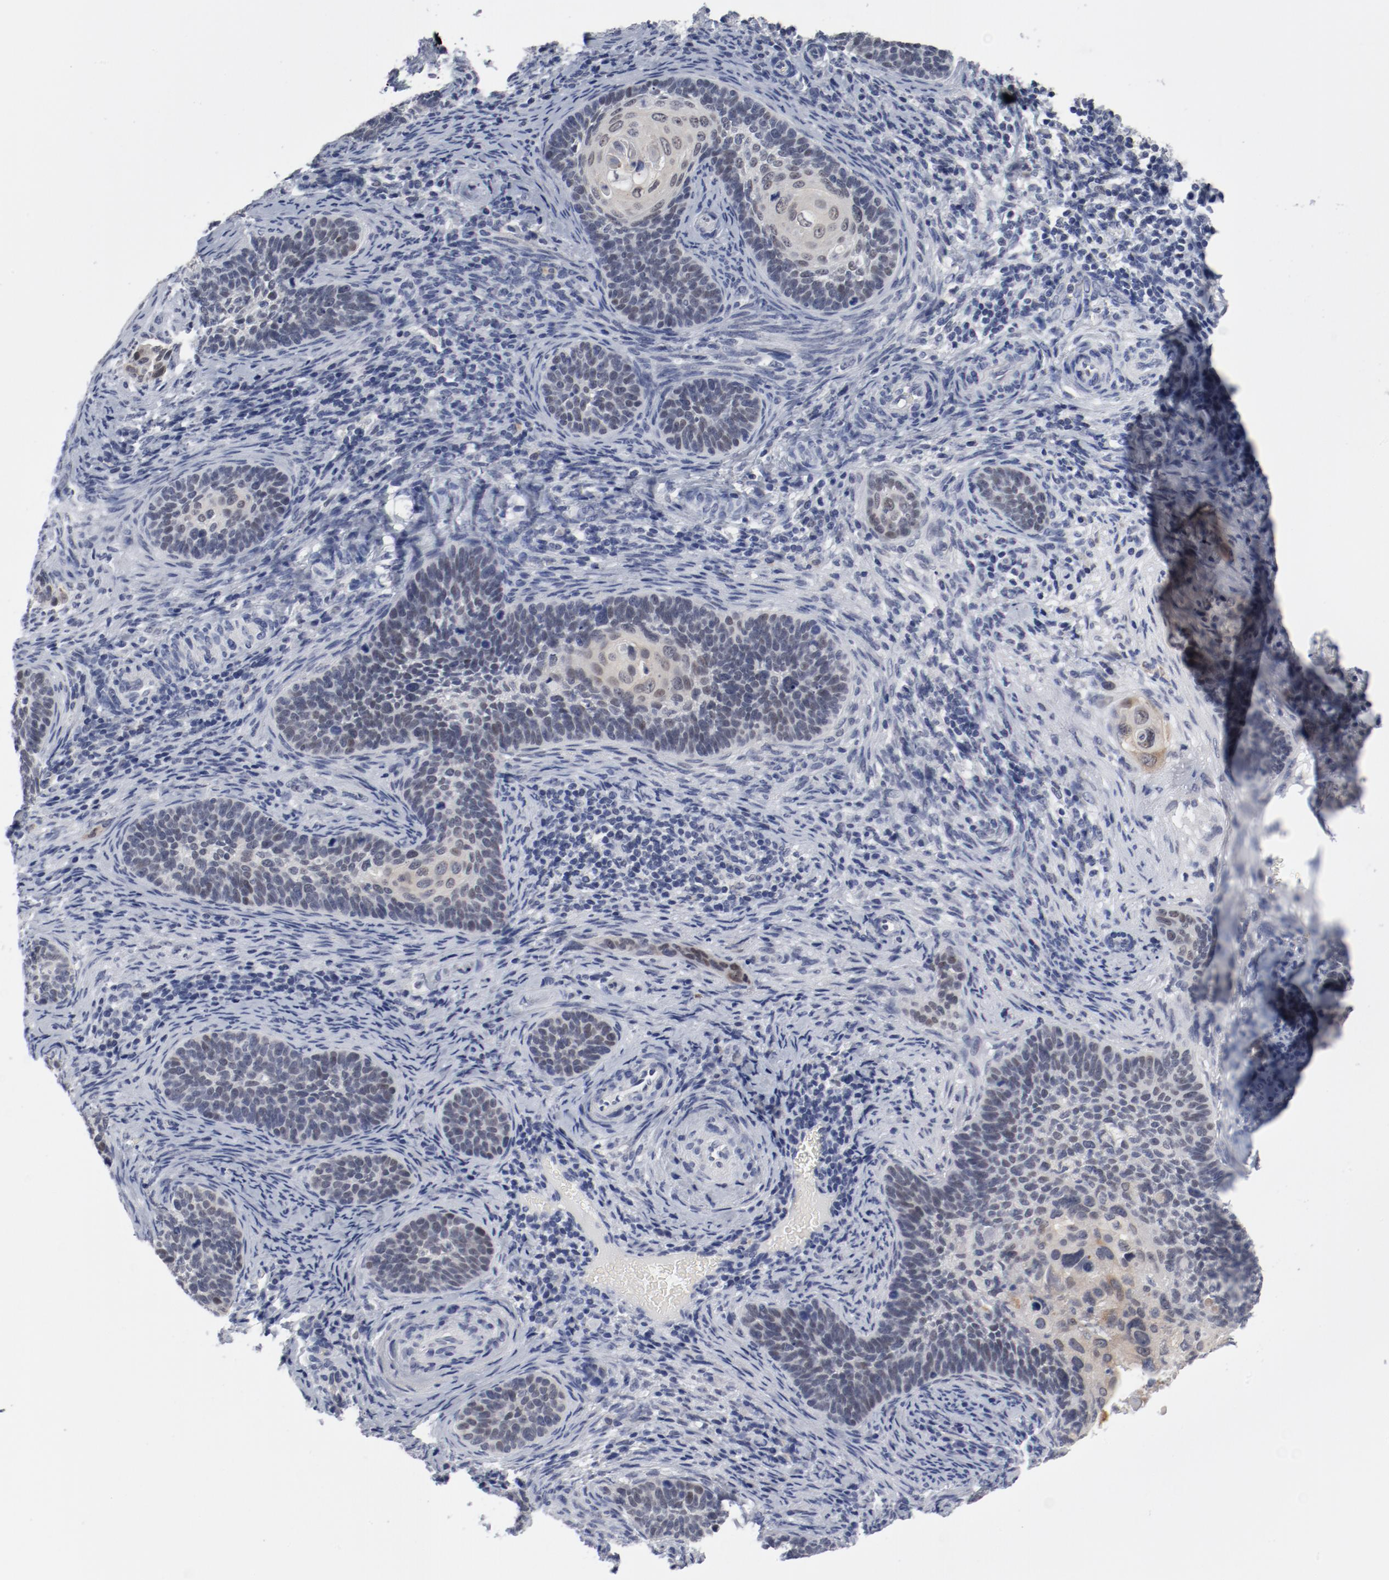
{"staining": {"intensity": "negative", "quantity": "none", "location": "none"}, "tissue": "cervical cancer", "cell_type": "Tumor cells", "image_type": "cancer", "snomed": [{"axis": "morphology", "description": "Squamous cell carcinoma, NOS"}, {"axis": "topography", "description": "Cervix"}], "caption": "The image displays no staining of tumor cells in squamous cell carcinoma (cervical).", "gene": "ANKLE2", "patient": {"sex": "female", "age": 33}}